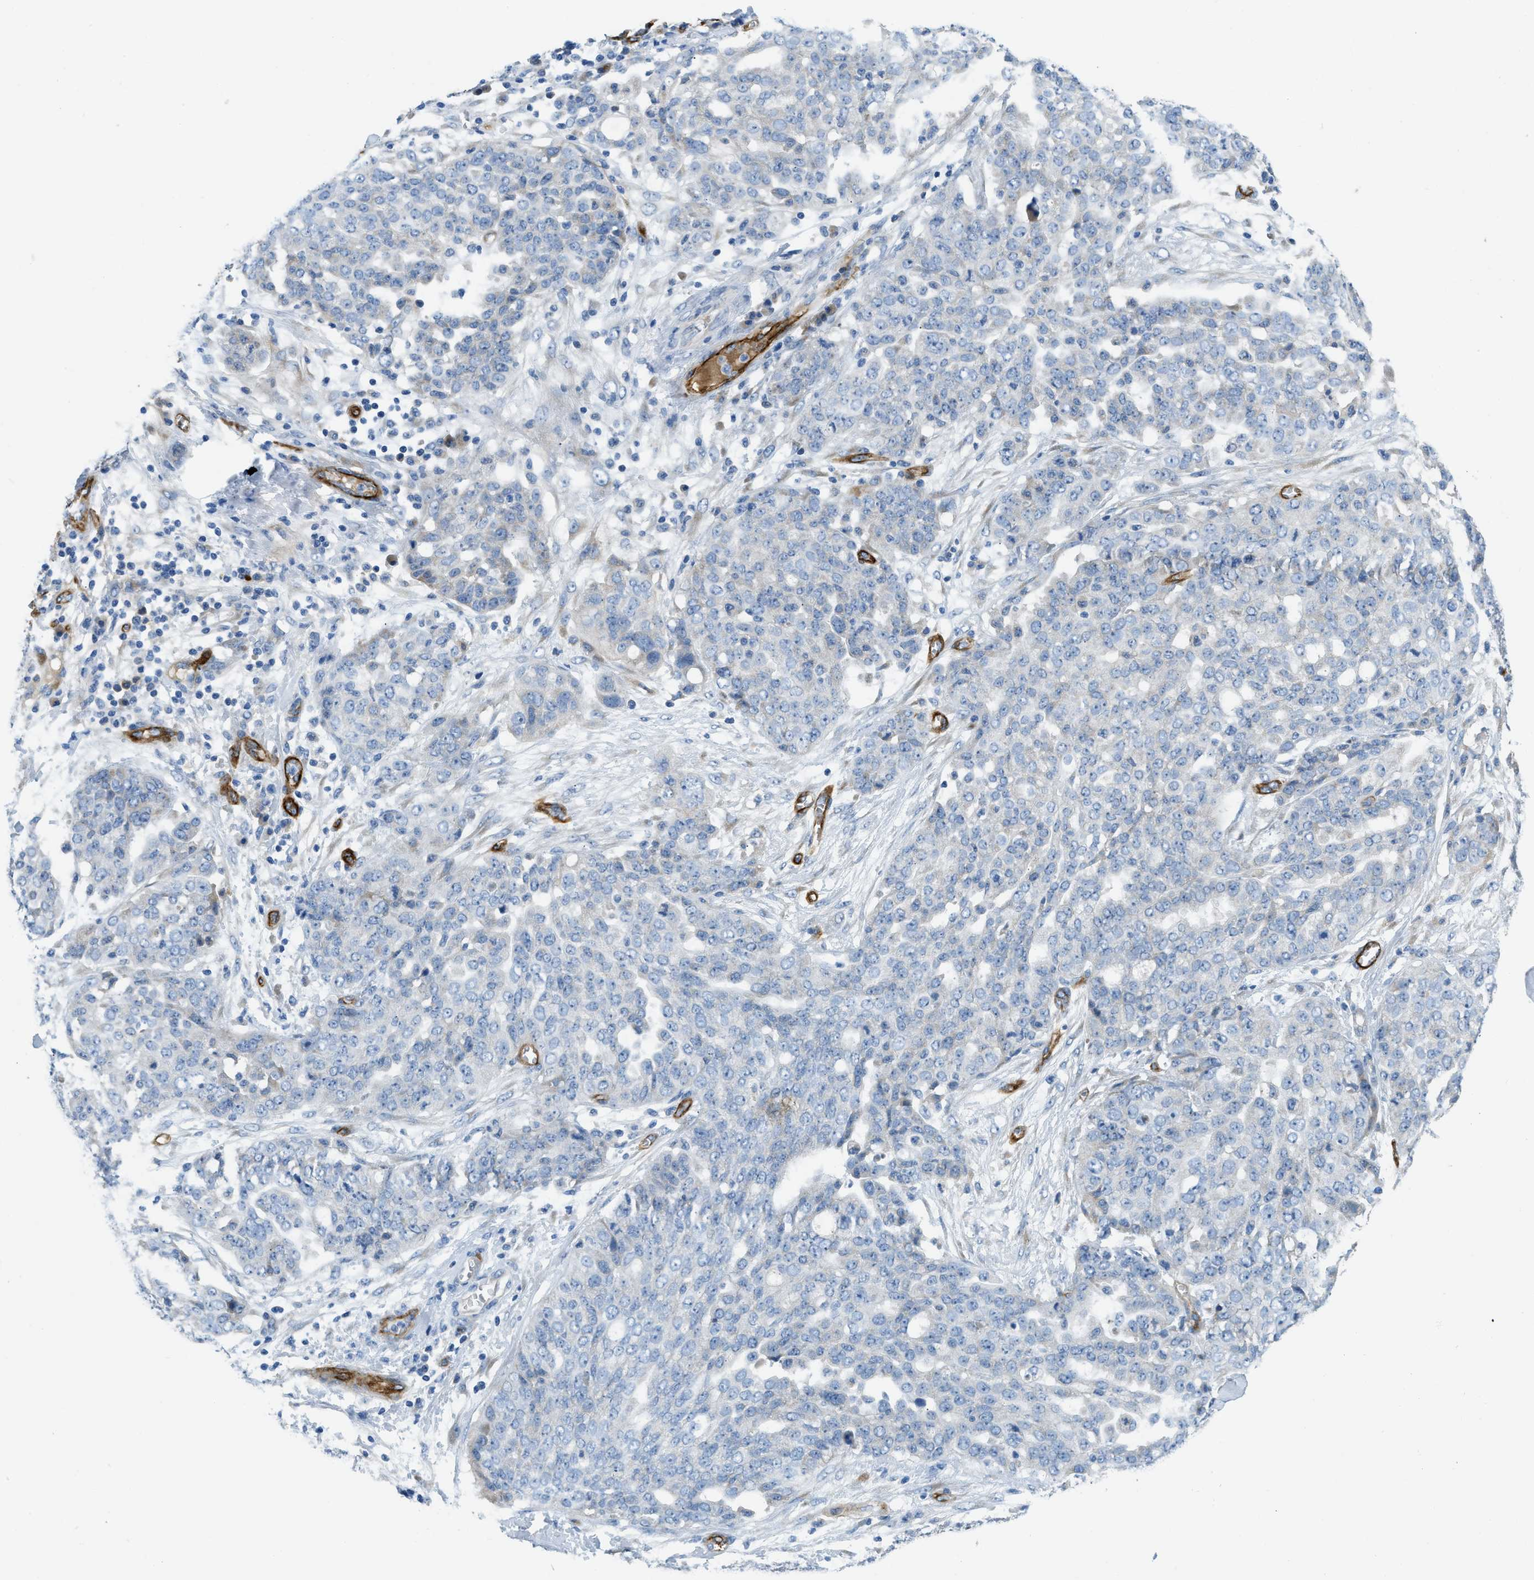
{"staining": {"intensity": "negative", "quantity": "none", "location": "none"}, "tissue": "ovarian cancer", "cell_type": "Tumor cells", "image_type": "cancer", "snomed": [{"axis": "morphology", "description": "Cystadenocarcinoma, serous, NOS"}, {"axis": "topography", "description": "Soft tissue"}, {"axis": "topography", "description": "Ovary"}], "caption": "A high-resolution micrograph shows IHC staining of serous cystadenocarcinoma (ovarian), which displays no significant expression in tumor cells.", "gene": "COL15A1", "patient": {"sex": "female", "age": 57}}